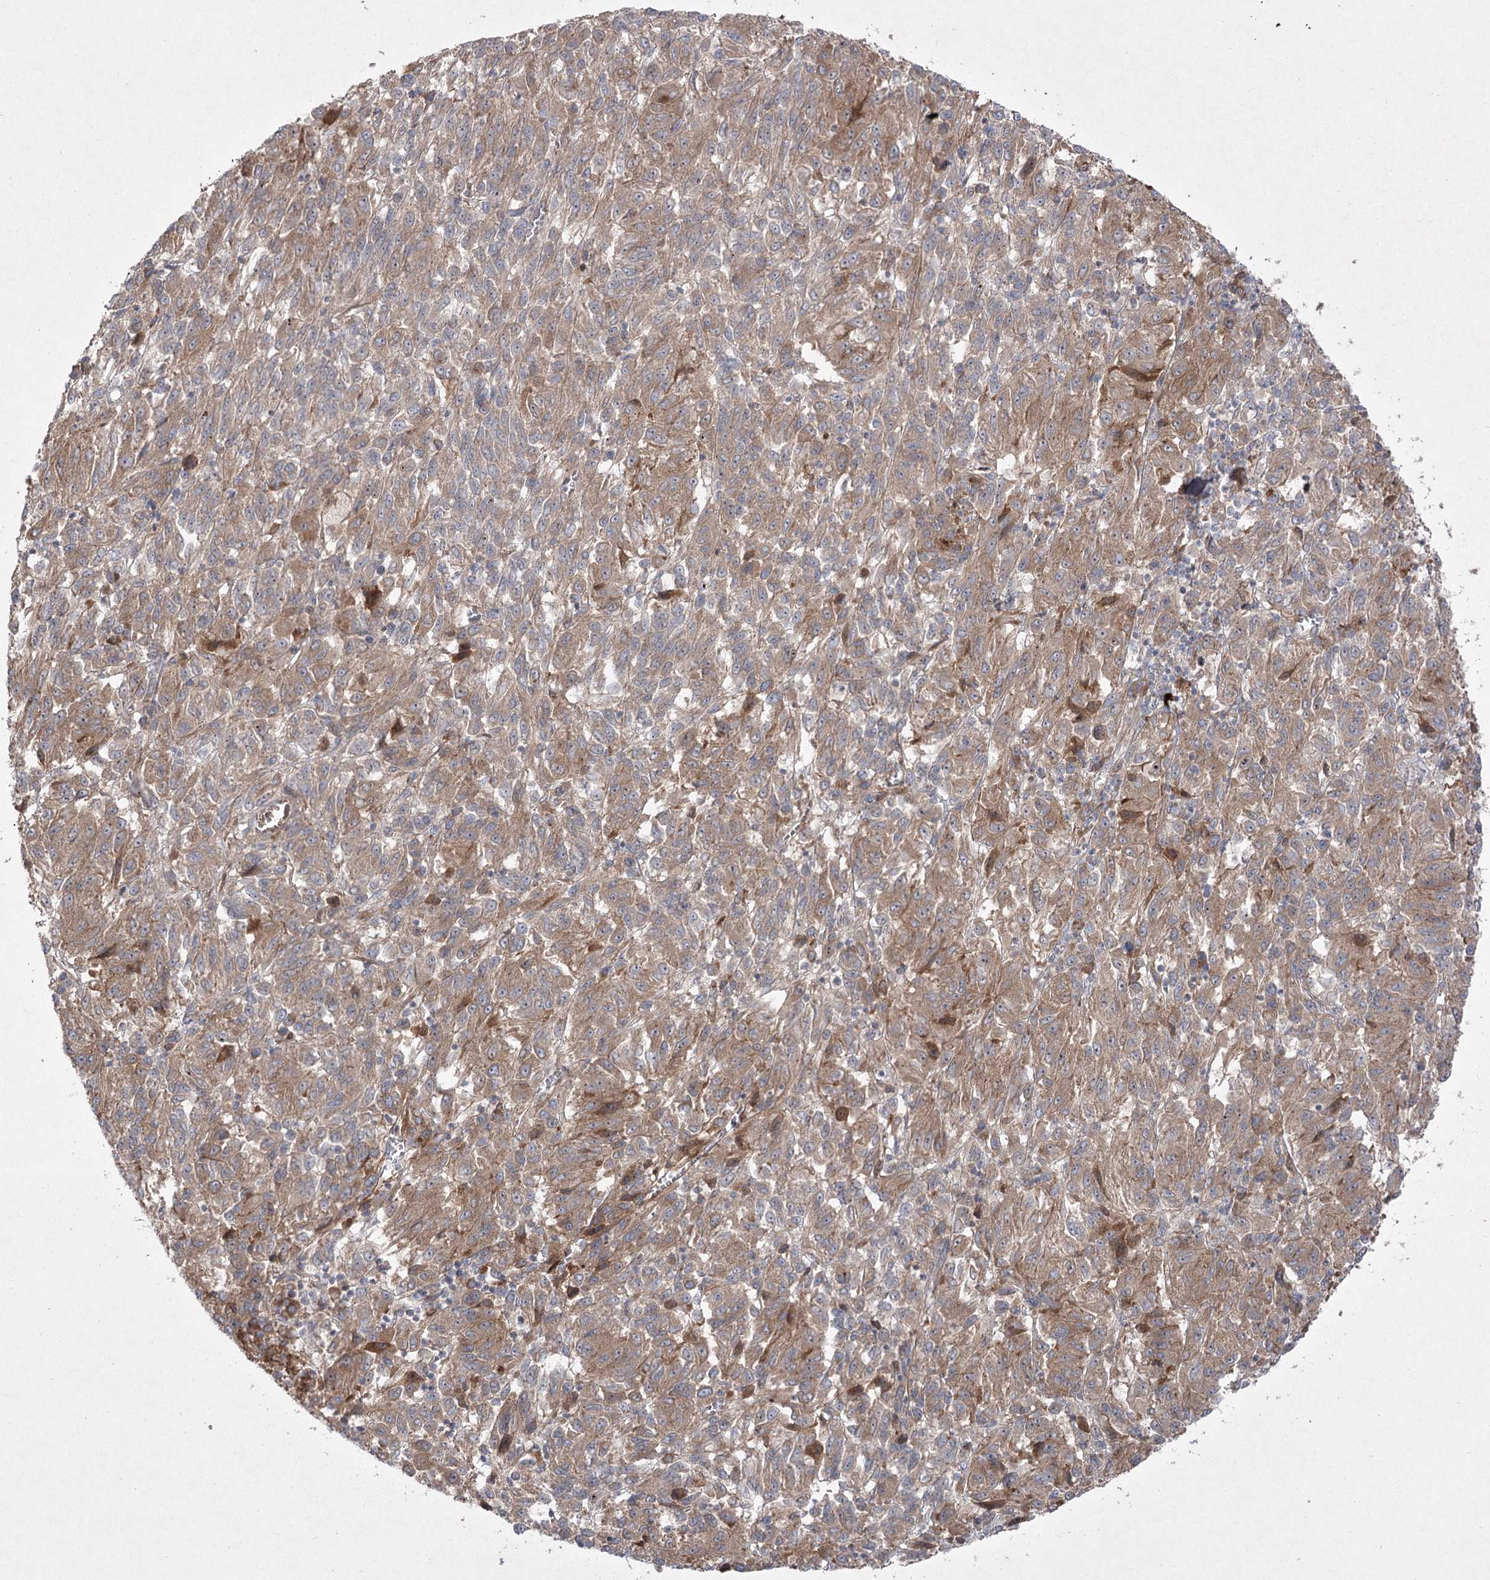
{"staining": {"intensity": "moderate", "quantity": ">75%", "location": "cytoplasmic/membranous"}, "tissue": "melanoma", "cell_type": "Tumor cells", "image_type": "cancer", "snomed": [{"axis": "morphology", "description": "Malignant melanoma, Metastatic site"}, {"axis": "topography", "description": "Lung"}], "caption": "This image demonstrates melanoma stained with immunohistochemistry to label a protein in brown. The cytoplasmic/membranous of tumor cells show moderate positivity for the protein. Nuclei are counter-stained blue.", "gene": "PLEKHA5", "patient": {"sex": "male", "age": 64}}